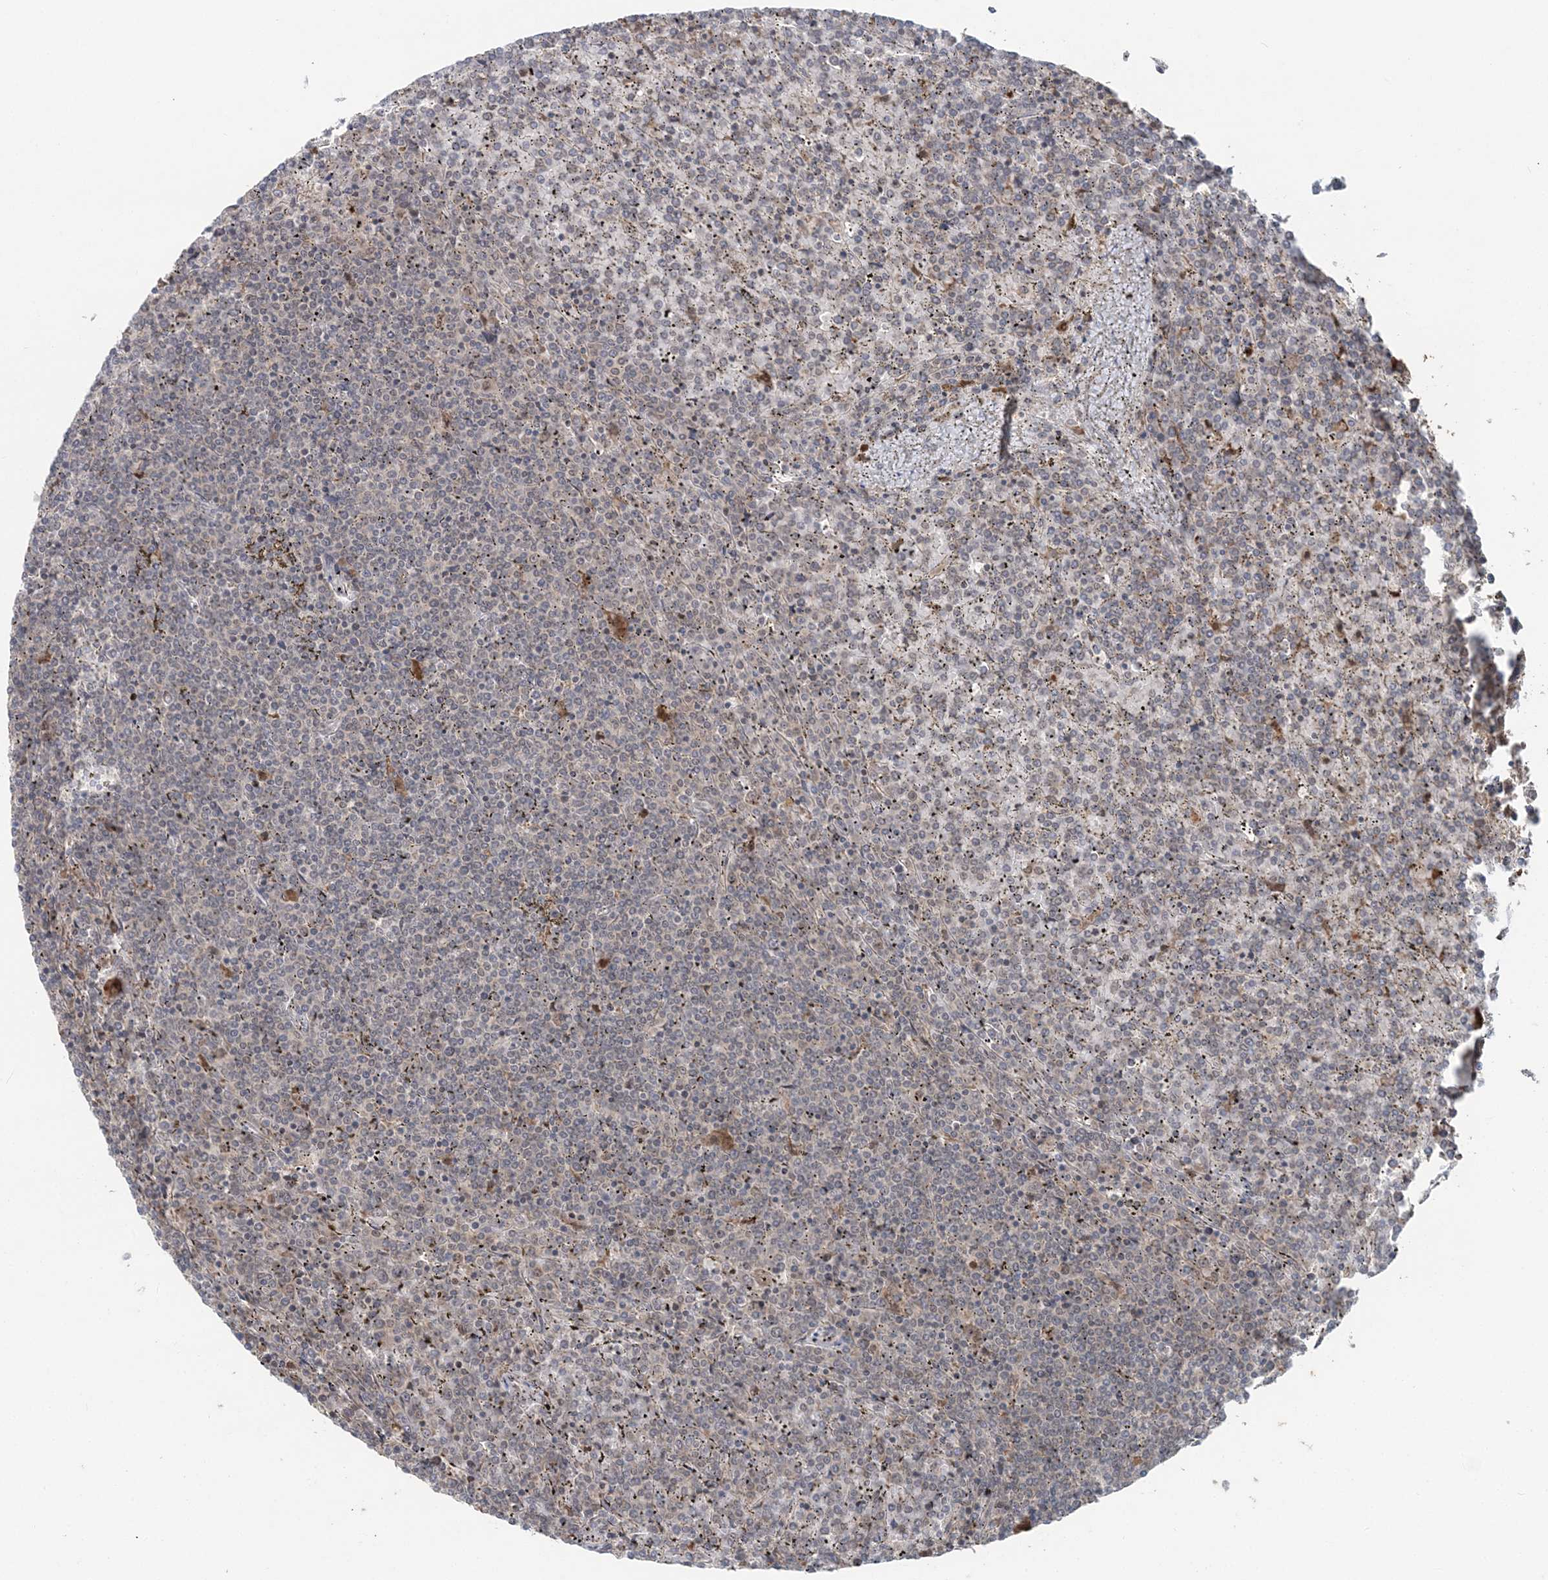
{"staining": {"intensity": "negative", "quantity": "none", "location": "none"}, "tissue": "lymphoma", "cell_type": "Tumor cells", "image_type": "cancer", "snomed": [{"axis": "morphology", "description": "Malignant lymphoma, non-Hodgkin's type, Low grade"}, {"axis": "topography", "description": "Spleen"}], "caption": "Histopathology image shows no protein positivity in tumor cells of malignant lymphoma, non-Hodgkin's type (low-grade) tissue.", "gene": "SLU7", "patient": {"sex": "female", "age": 19}}